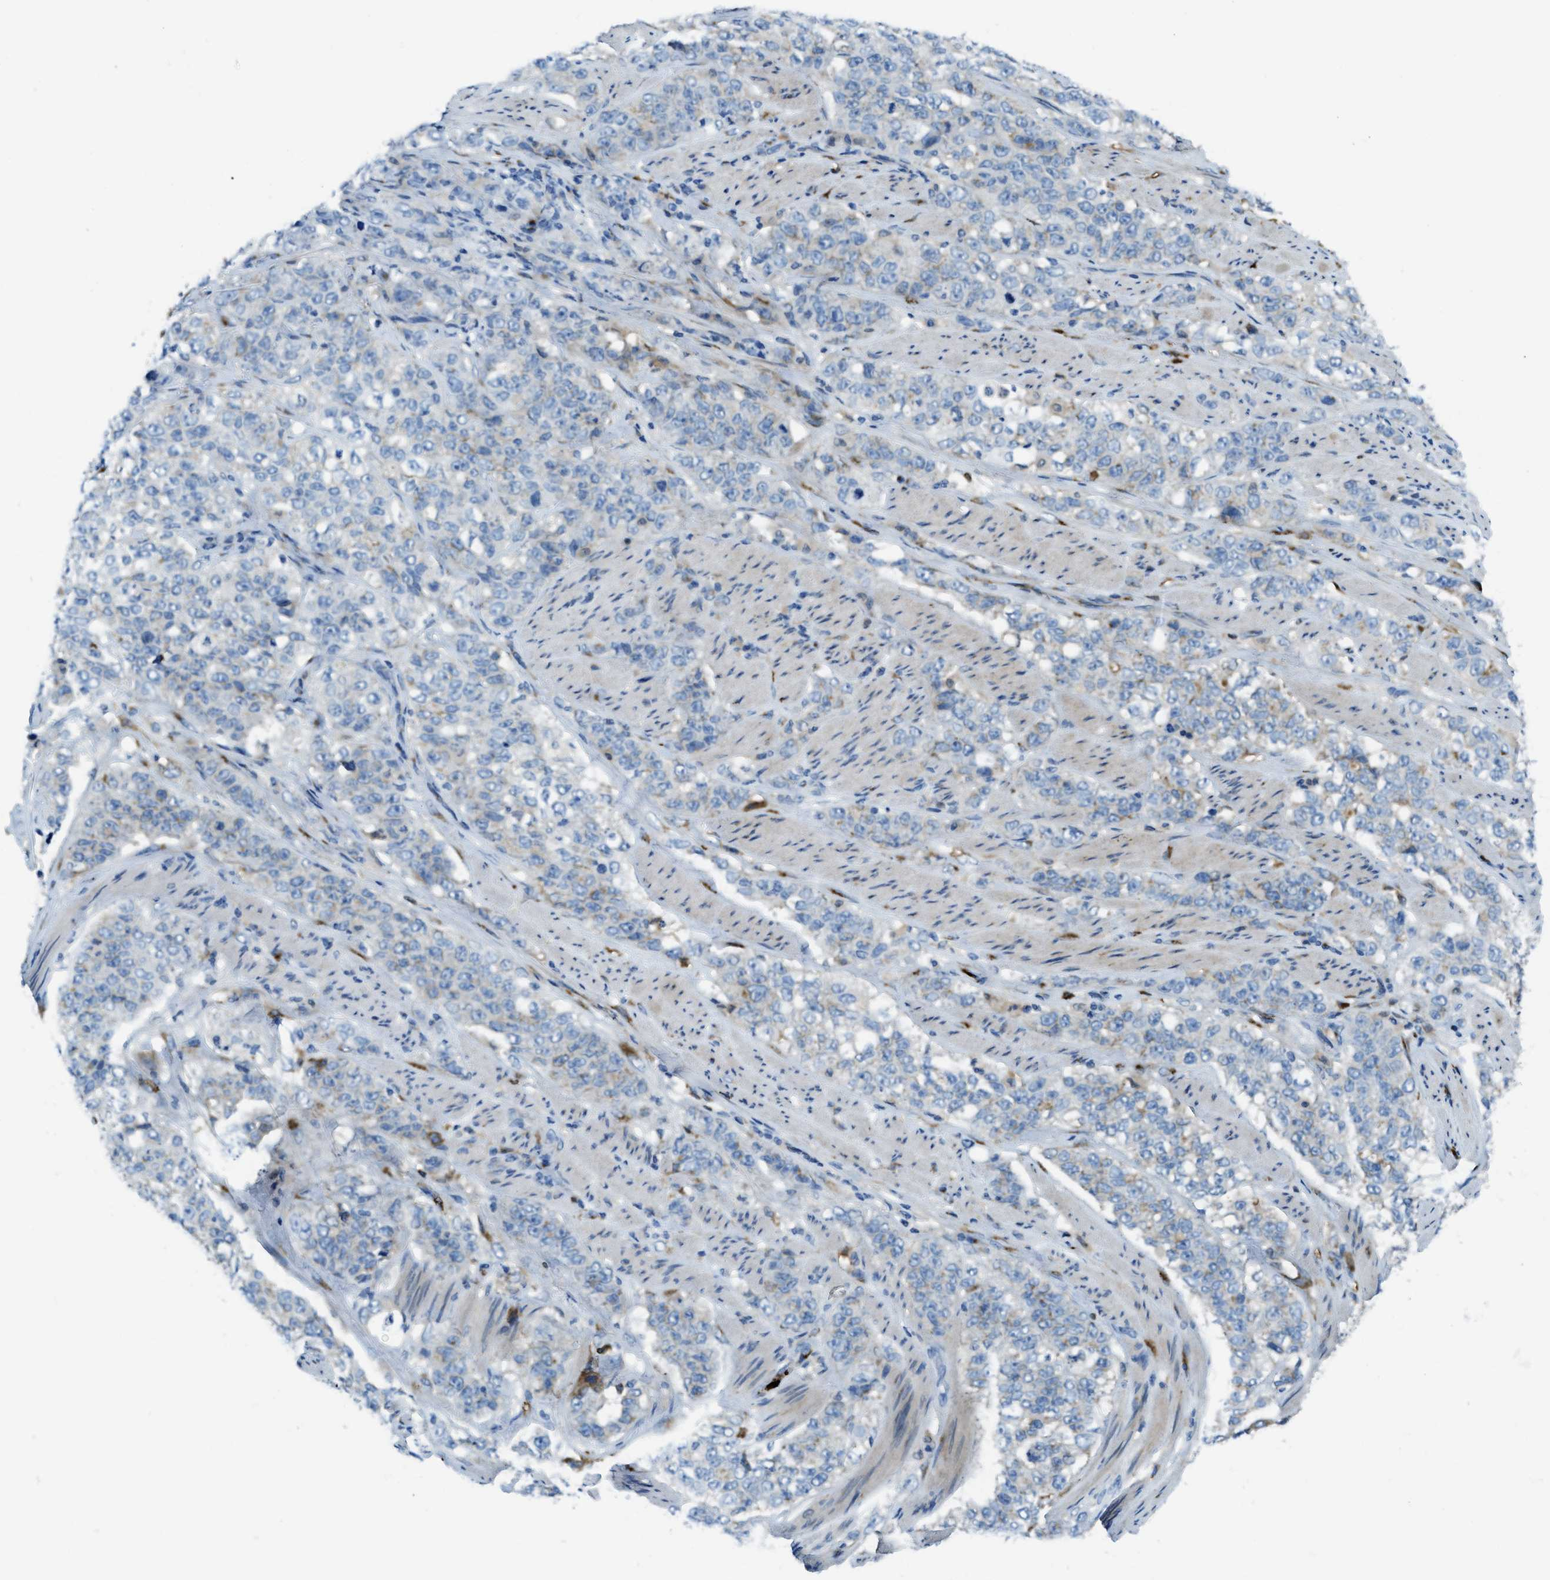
{"staining": {"intensity": "weak", "quantity": "<25%", "location": "cytoplasmic/membranous"}, "tissue": "stomach cancer", "cell_type": "Tumor cells", "image_type": "cancer", "snomed": [{"axis": "morphology", "description": "Adenocarcinoma, NOS"}, {"axis": "topography", "description": "Stomach"}], "caption": "Adenocarcinoma (stomach) was stained to show a protein in brown. There is no significant staining in tumor cells.", "gene": "TRIM59", "patient": {"sex": "male", "age": 48}}